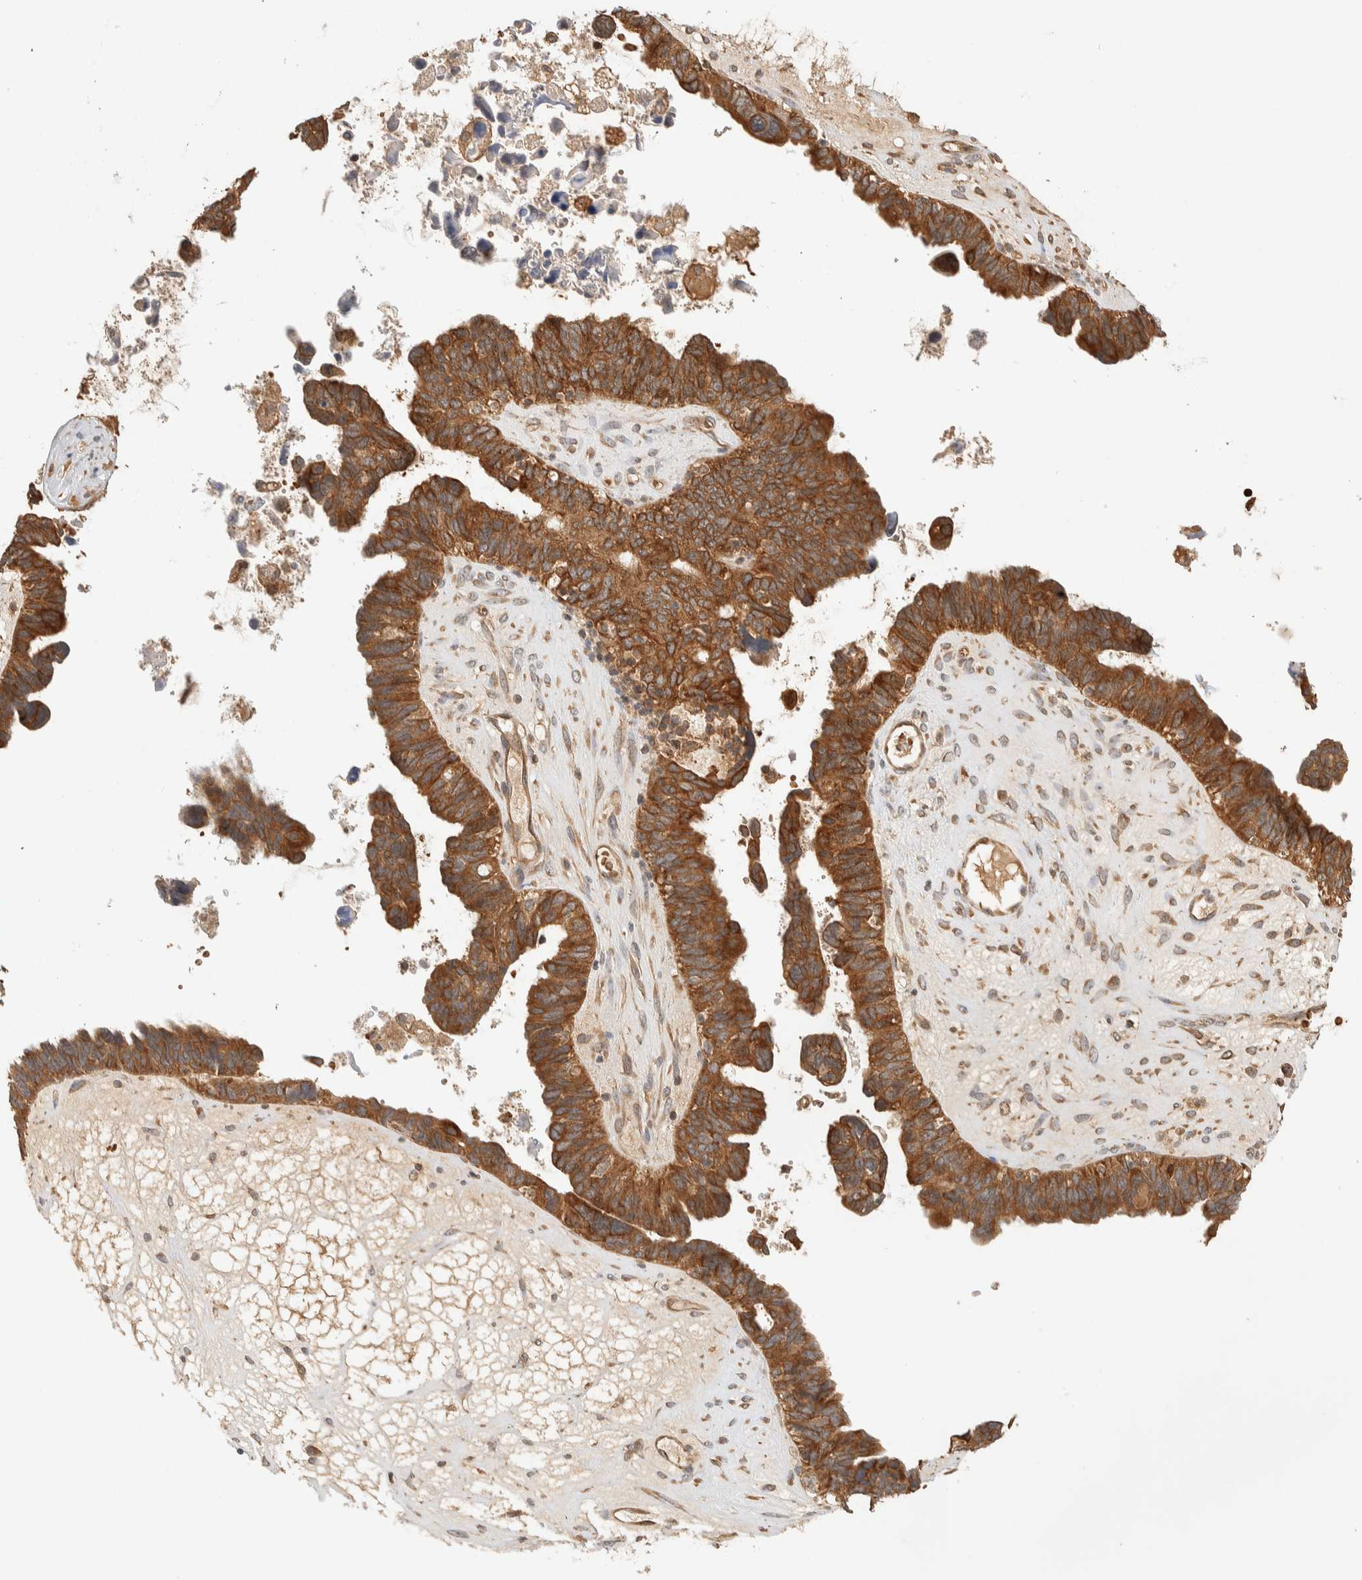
{"staining": {"intensity": "strong", "quantity": ">75%", "location": "cytoplasmic/membranous"}, "tissue": "ovarian cancer", "cell_type": "Tumor cells", "image_type": "cancer", "snomed": [{"axis": "morphology", "description": "Cystadenocarcinoma, serous, NOS"}, {"axis": "topography", "description": "Ovary"}], "caption": "A photomicrograph of human ovarian serous cystadenocarcinoma stained for a protein reveals strong cytoplasmic/membranous brown staining in tumor cells. The protein of interest is stained brown, and the nuclei are stained in blue (DAB (3,3'-diaminobenzidine) IHC with brightfield microscopy, high magnification).", "gene": "TTI2", "patient": {"sex": "female", "age": 79}}